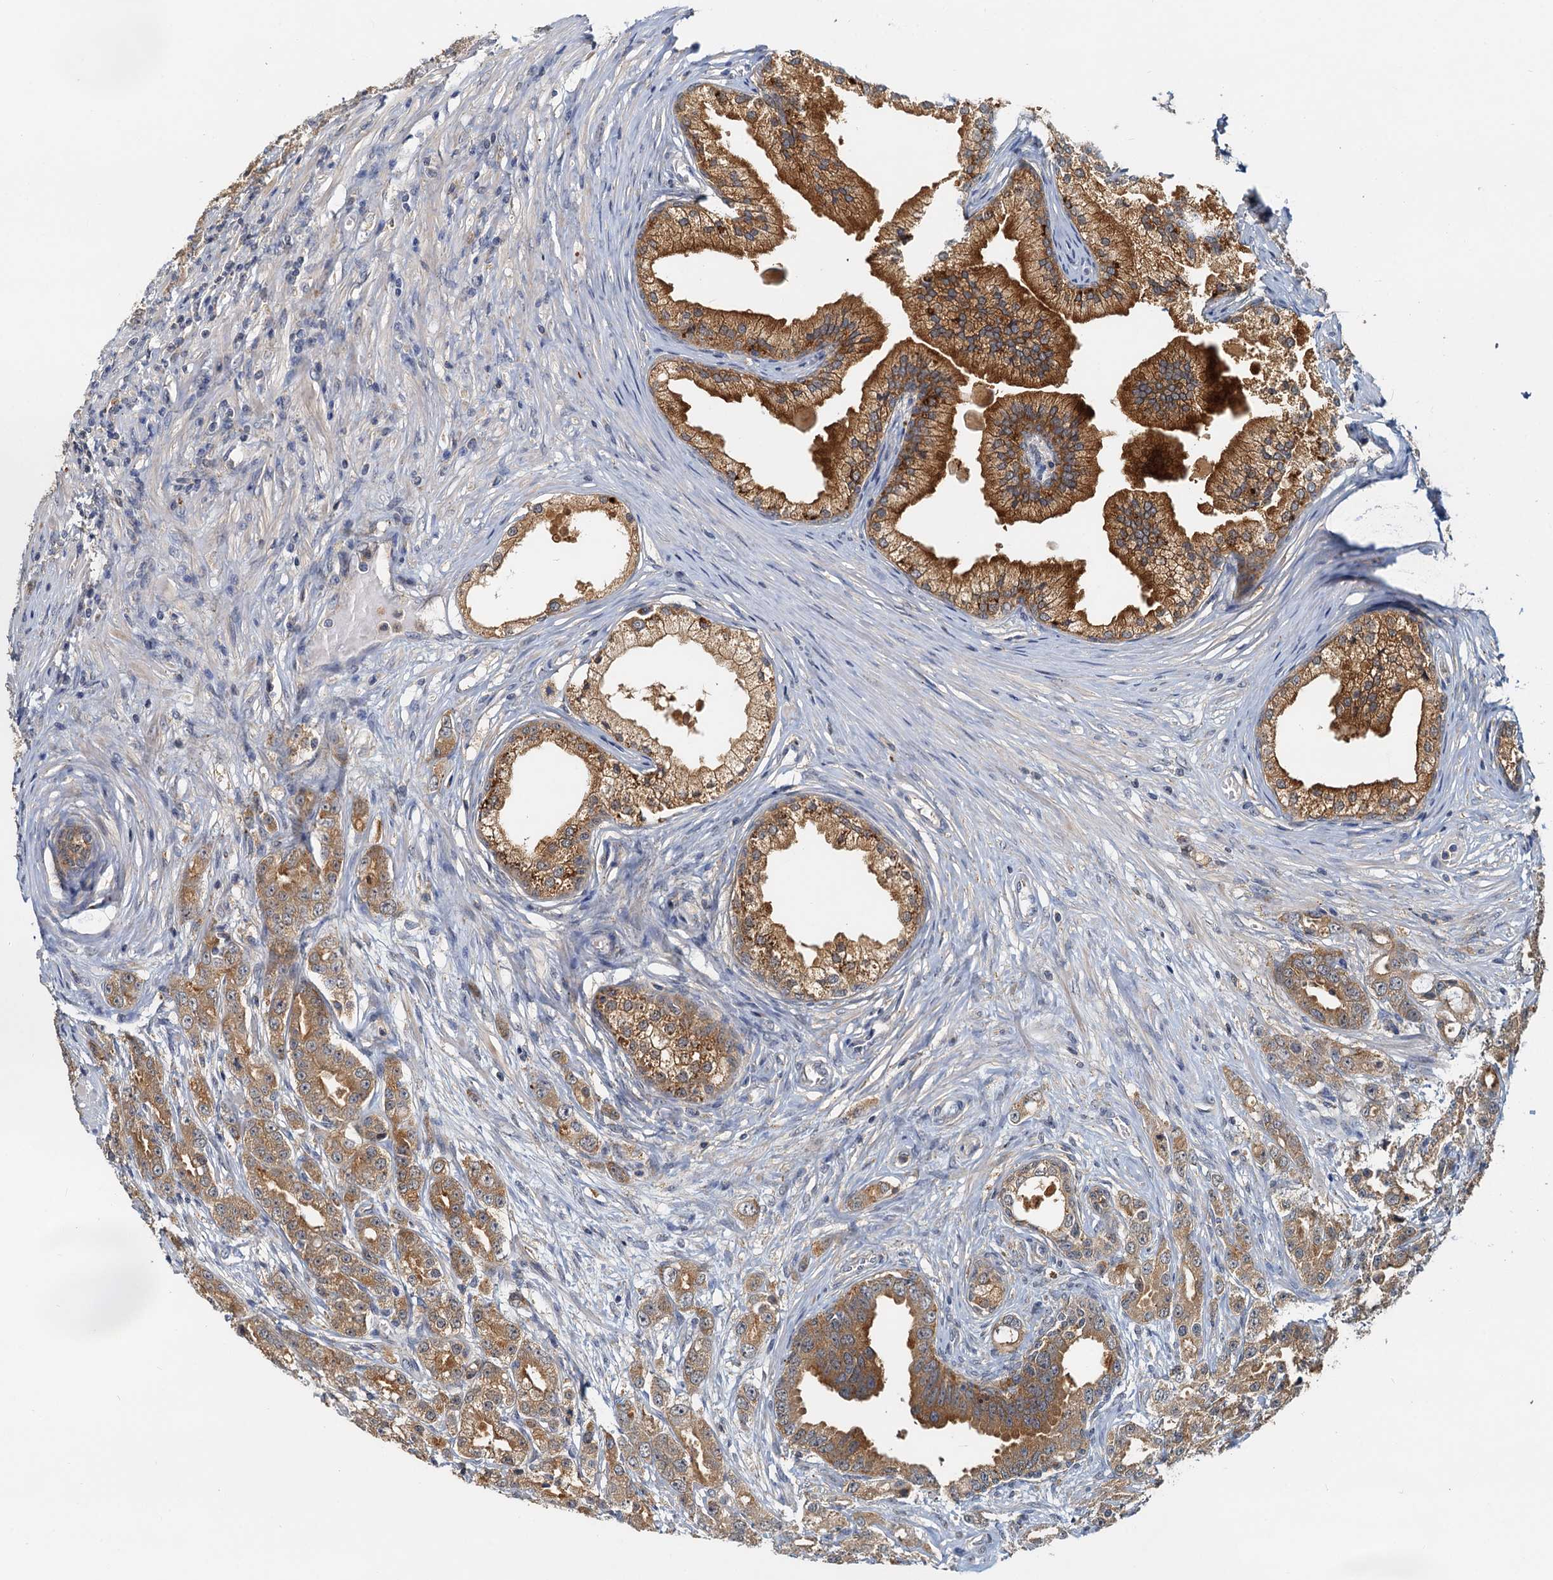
{"staining": {"intensity": "moderate", "quantity": ">75%", "location": "cytoplasmic/membranous"}, "tissue": "prostate cancer", "cell_type": "Tumor cells", "image_type": "cancer", "snomed": [{"axis": "morphology", "description": "Adenocarcinoma, High grade"}, {"axis": "topography", "description": "Prostate"}], "caption": "Prostate high-grade adenocarcinoma stained with DAB (3,3'-diaminobenzidine) immunohistochemistry (IHC) demonstrates medium levels of moderate cytoplasmic/membranous staining in about >75% of tumor cells.", "gene": "TOLLIP", "patient": {"sex": "male", "age": 69}}